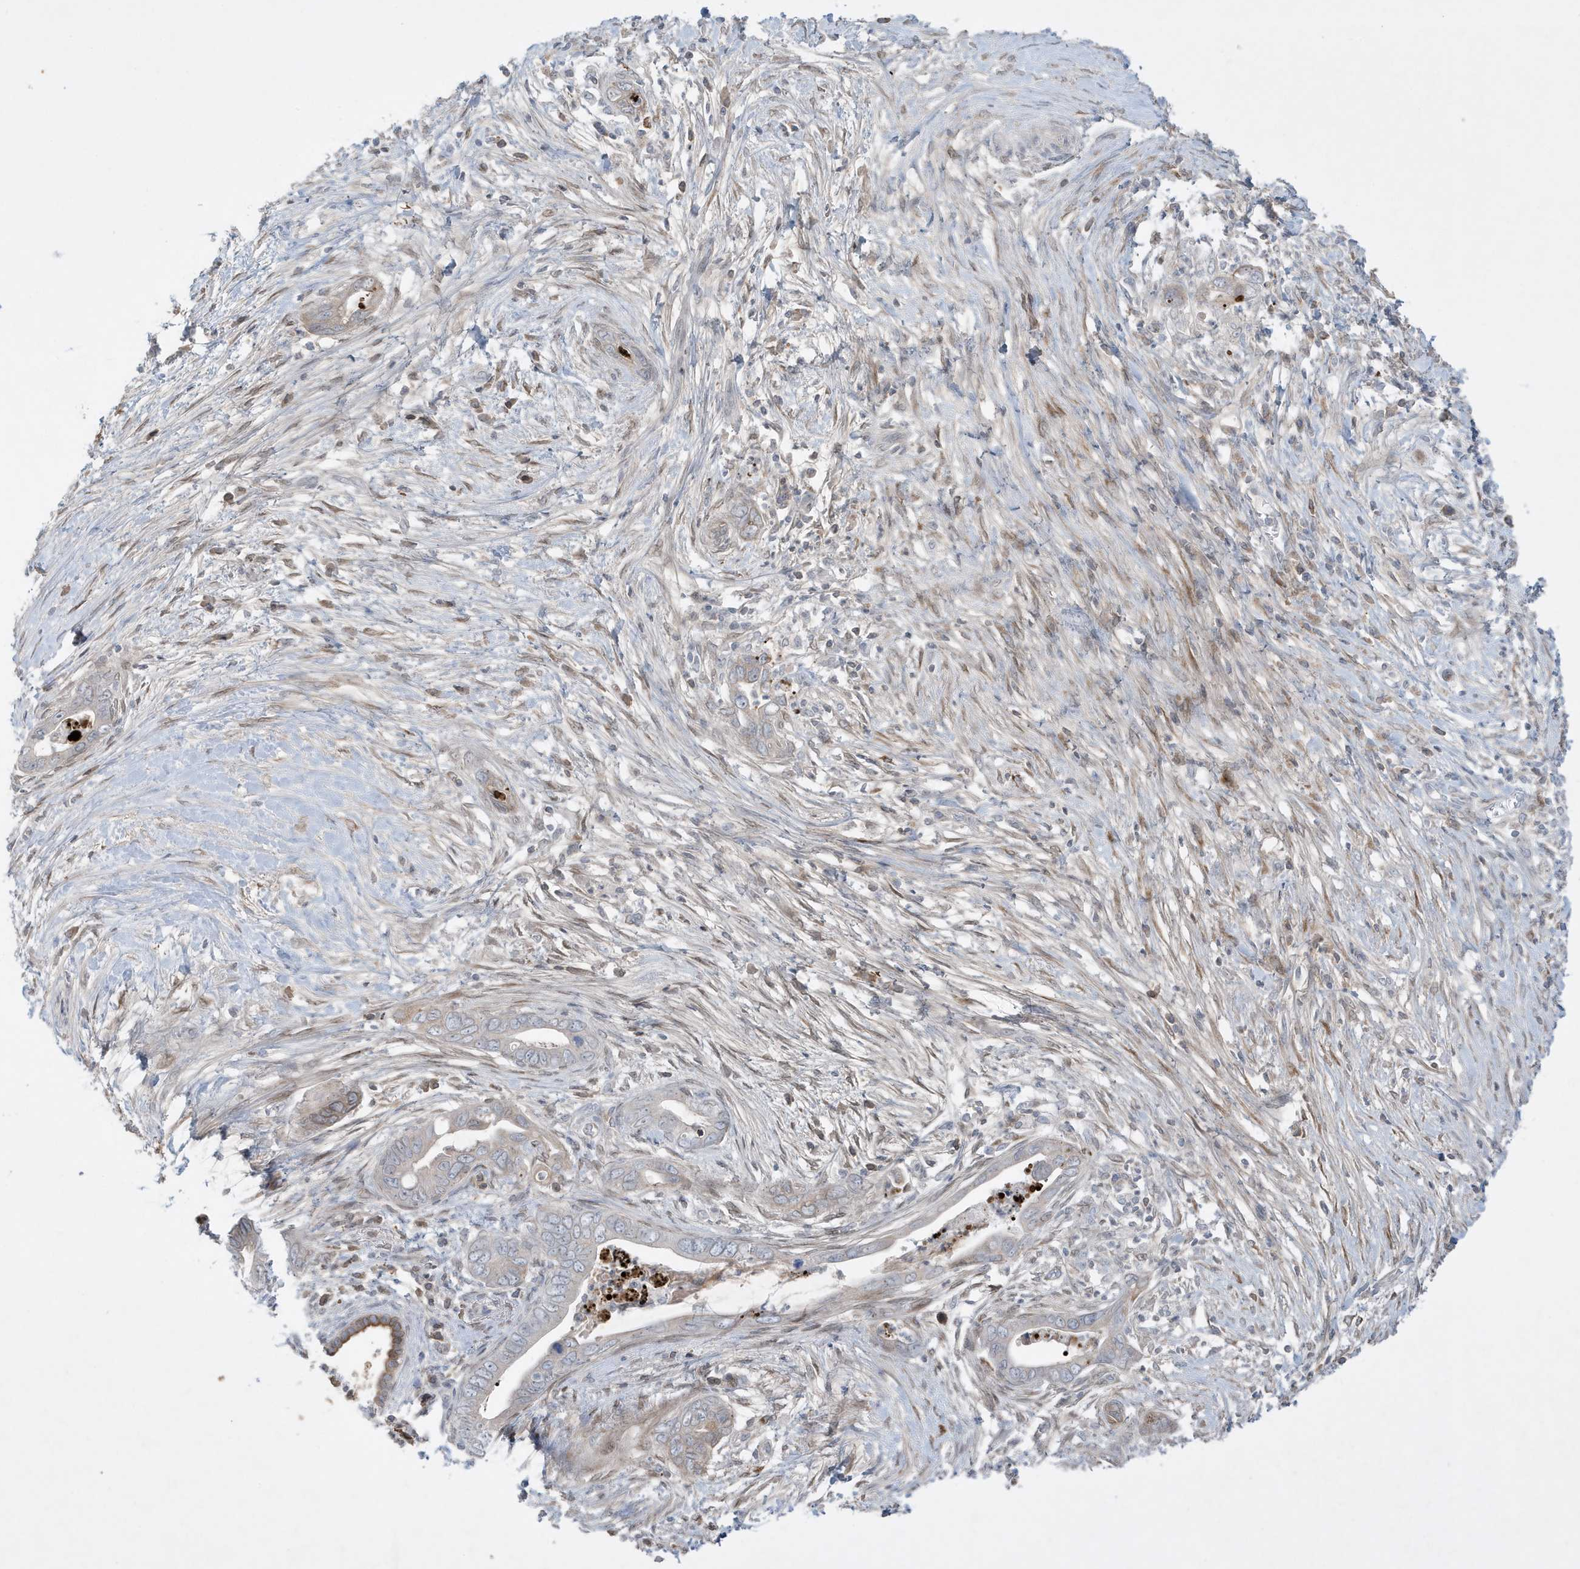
{"staining": {"intensity": "negative", "quantity": "none", "location": "none"}, "tissue": "pancreatic cancer", "cell_type": "Tumor cells", "image_type": "cancer", "snomed": [{"axis": "morphology", "description": "Adenocarcinoma, NOS"}, {"axis": "topography", "description": "Pancreas"}], "caption": "Immunohistochemistry (IHC) micrograph of adenocarcinoma (pancreatic) stained for a protein (brown), which exhibits no expression in tumor cells.", "gene": "FNDC1", "patient": {"sex": "male", "age": 75}}